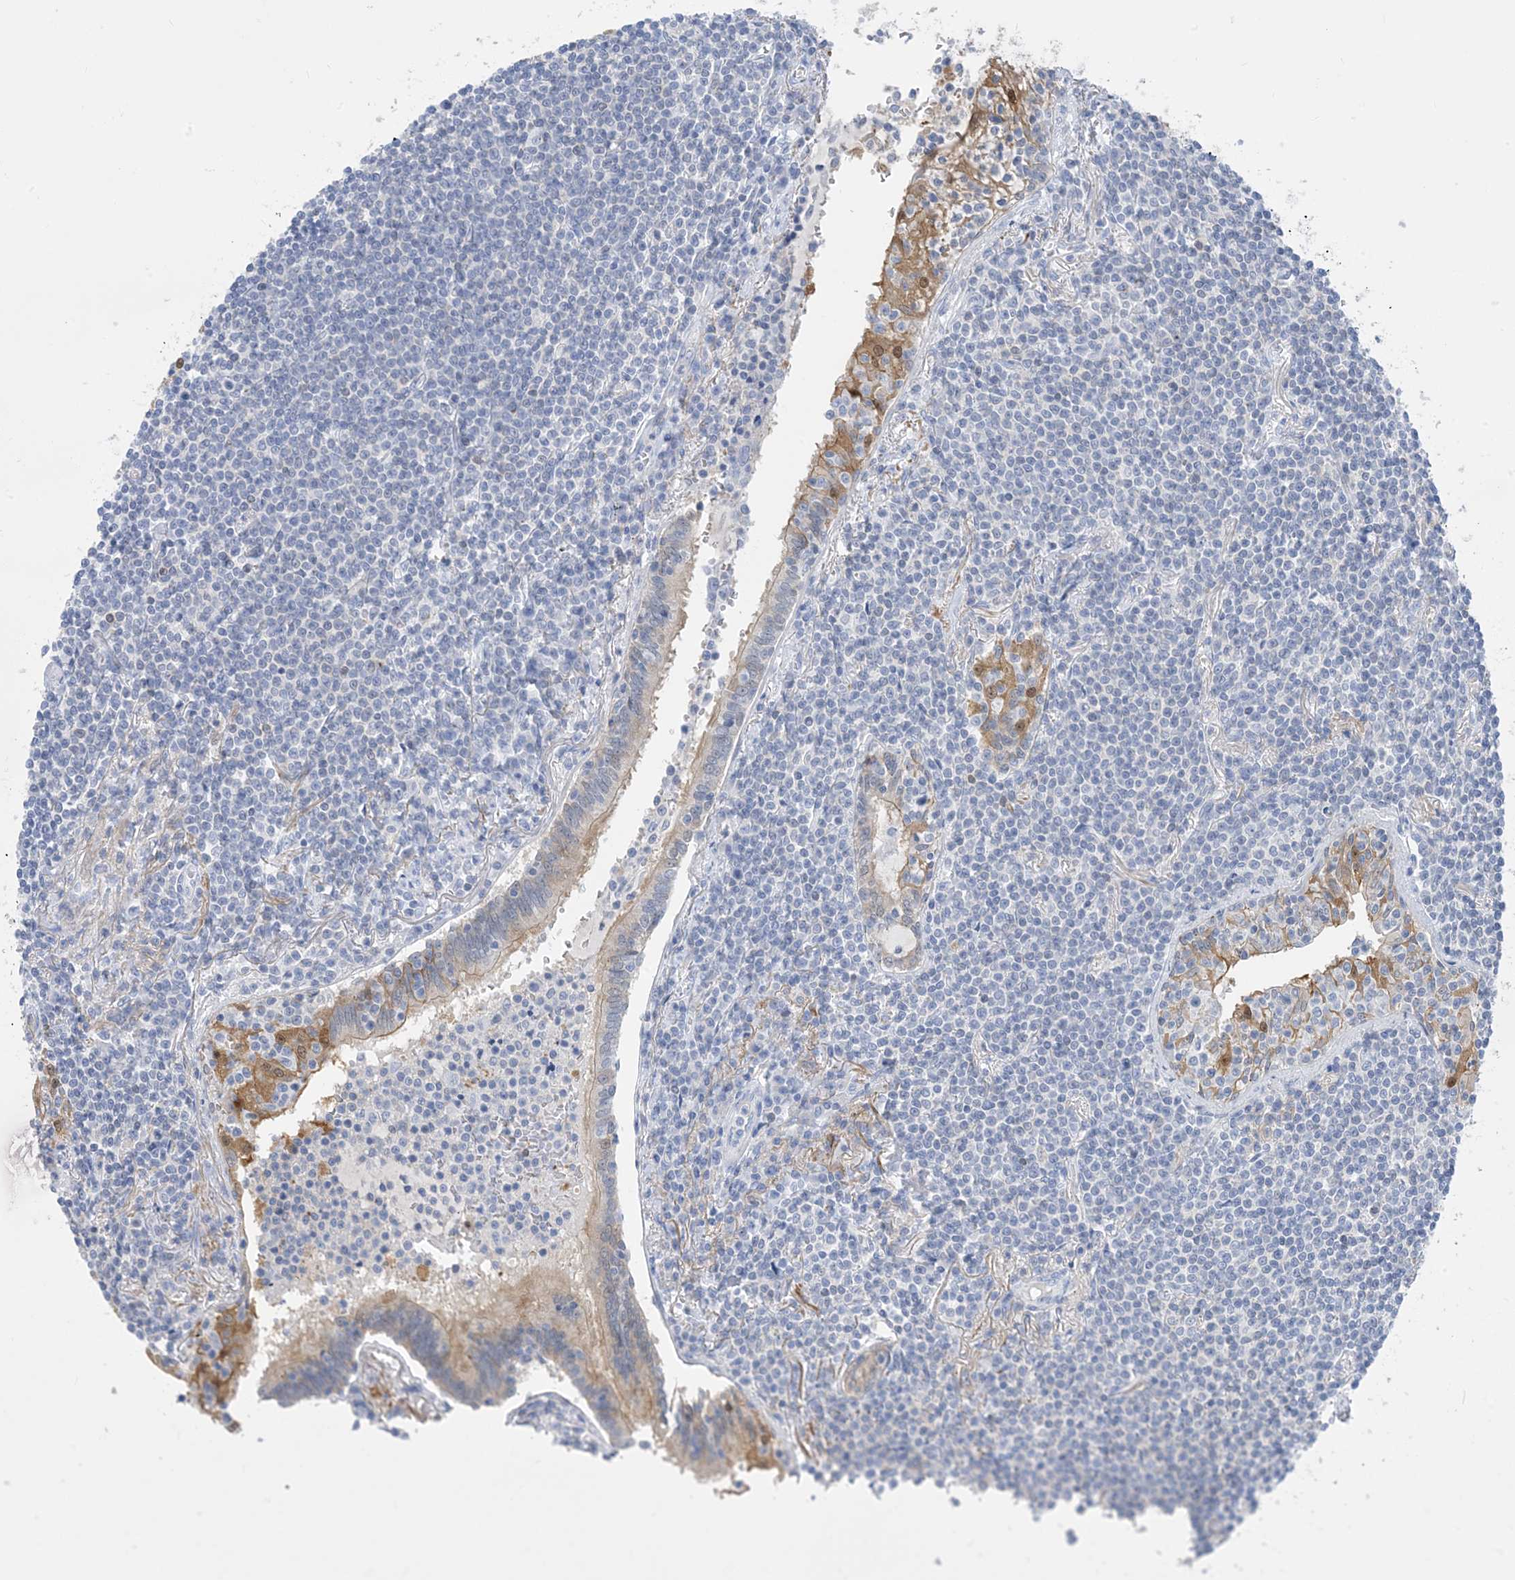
{"staining": {"intensity": "negative", "quantity": "none", "location": "none"}, "tissue": "lymphoma", "cell_type": "Tumor cells", "image_type": "cancer", "snomed": [{"axis": "morphology", "description": "Malignant lymphoma, non-Hodgkin's type, Low grade"}, {"axis": "topography", "description": "Lung"}], "caption": "An image of human low-grade malignant lymphoma, non-Hodgkin's type is negative for staining in tumor cells.", "gene": "SH3YL1", "patient": {"sex": "female", "age": 71}}